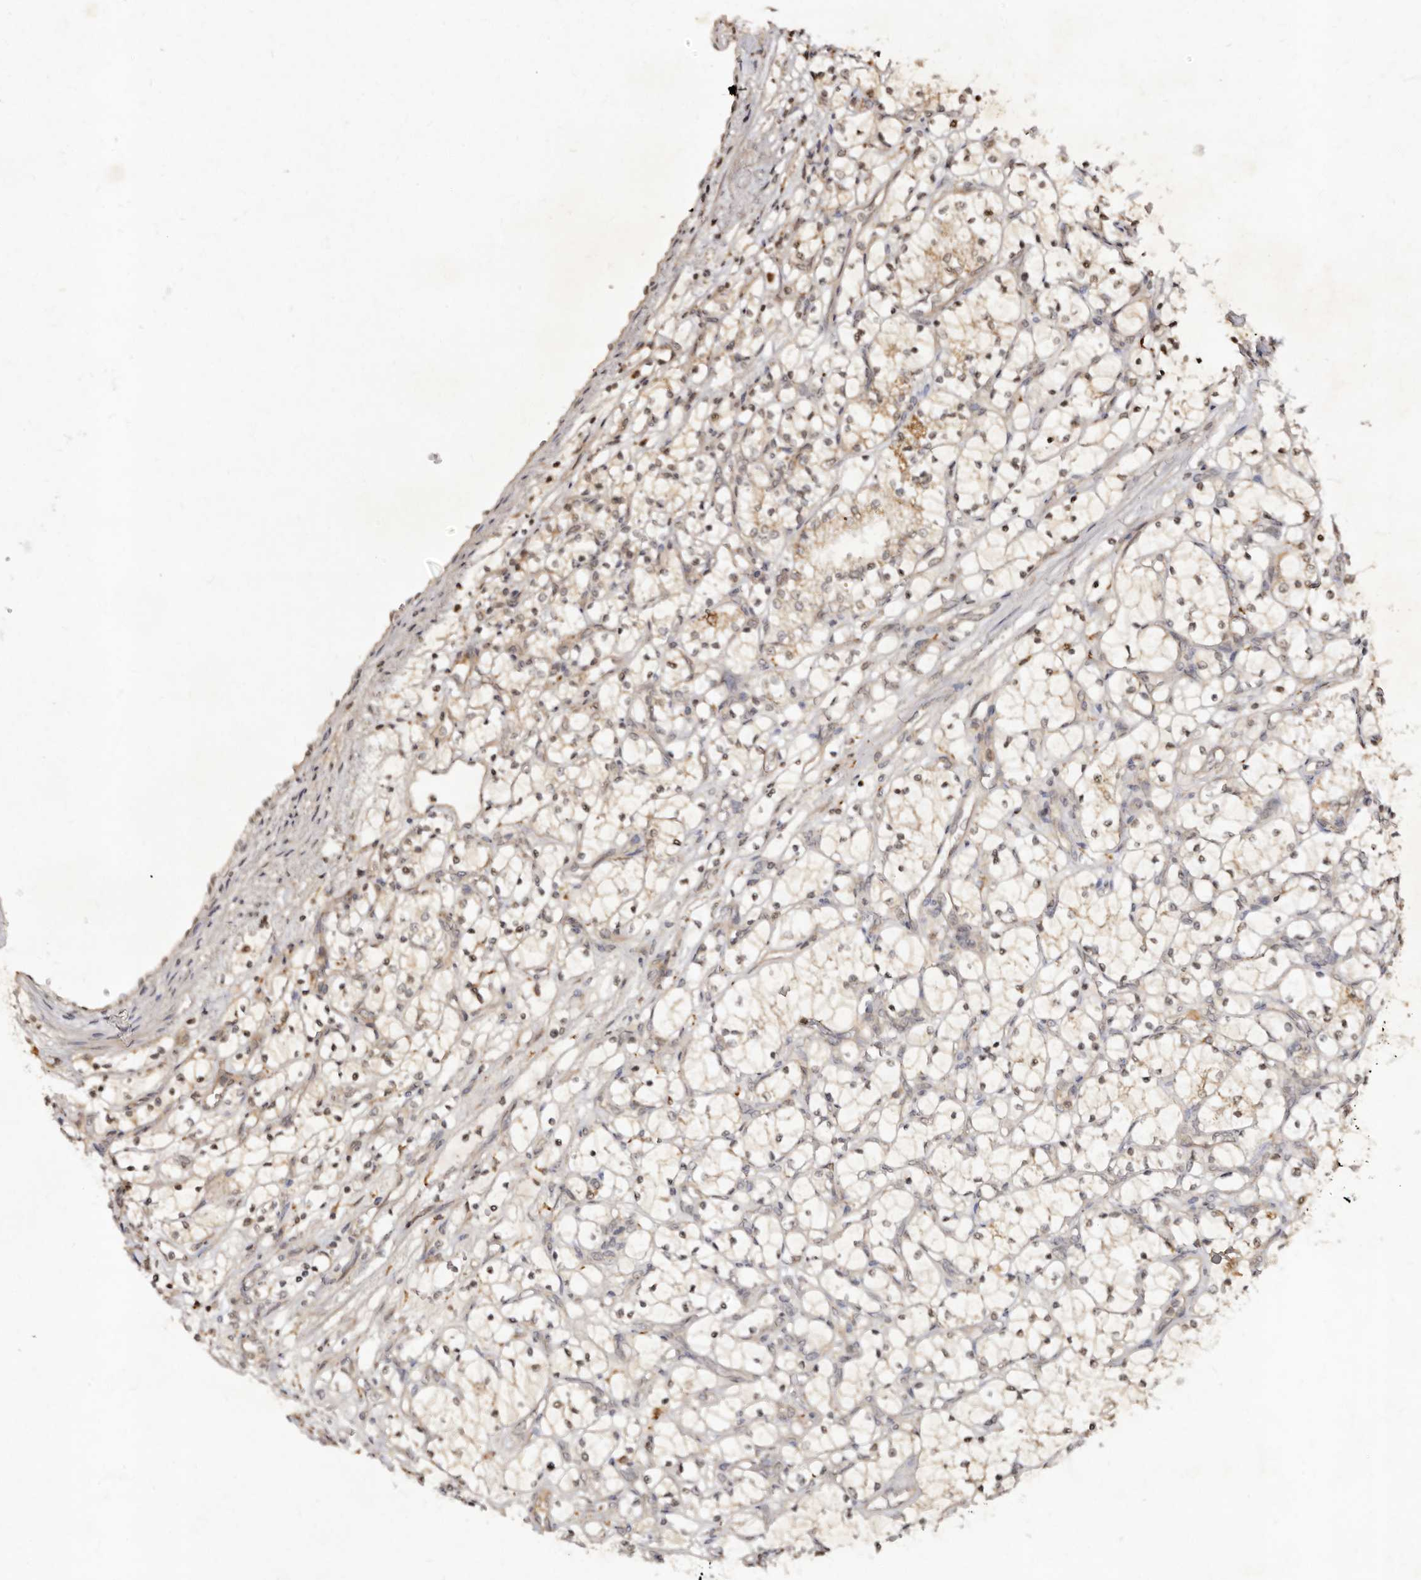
{"staining": {"intensity": "weak", "quantity": "<25%", "location": "cytoplasmic/membranous,nuclear"}, "tissue": "renal cancer", "cell_type": "Tumor cells", "image_type": "cancer", "snomed": [{"axis": "morphology", "description": "Adenocarcinoma, NOS"}, {"axis": "topography", "description": "Kidney"}], "caption": "Immunohistochemistry (IHC) photomicrograph of renal cancer stained for a protein (brown), which exhibits no expression in tumor cells.", "gene": "LCORL", "patient": {"sex": "female", "age": 69}}